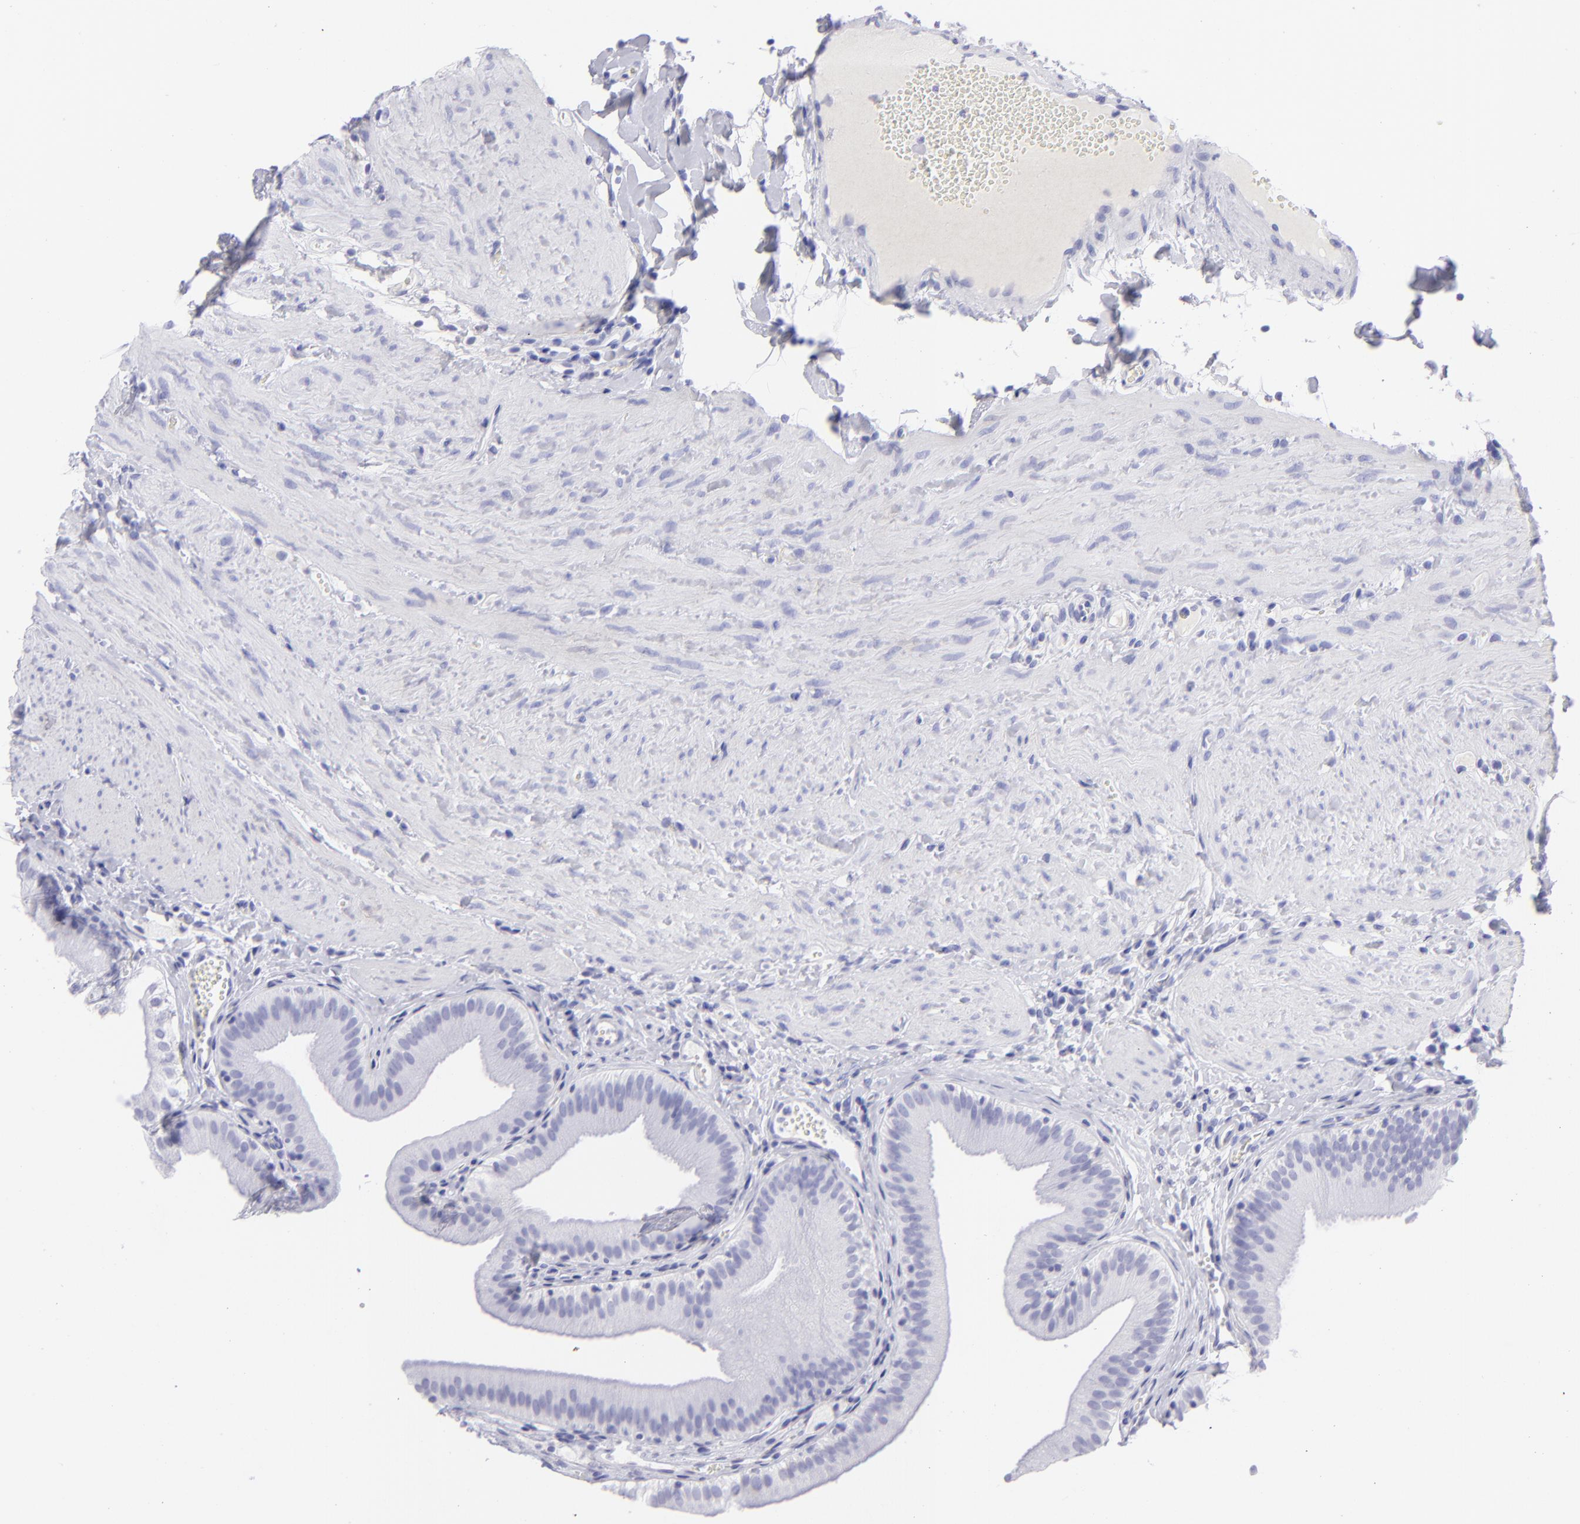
{"staining": {"intensity": "negative", "quantity": "none", "location": "none"}, "tissue": "gallbladder", "cell_type": "Glandular cells", "image_type": "normal", "snomed": [{"axis": "morphology", "description": "Normal tissue, NOS"}, {"axis": "topography", "description": "Gallbladder"}], "caption": "IHC photomicrograph of normal gallbladder: human gallbladder stained with DAB shows no significant protein positivity in glandular cells. The staining is performed using DAB brown chromogen with nuclei counter-stained in using hematoxylin.", "gene": "SLC1A2", "patient": {"sex": "female", "age": 24}}